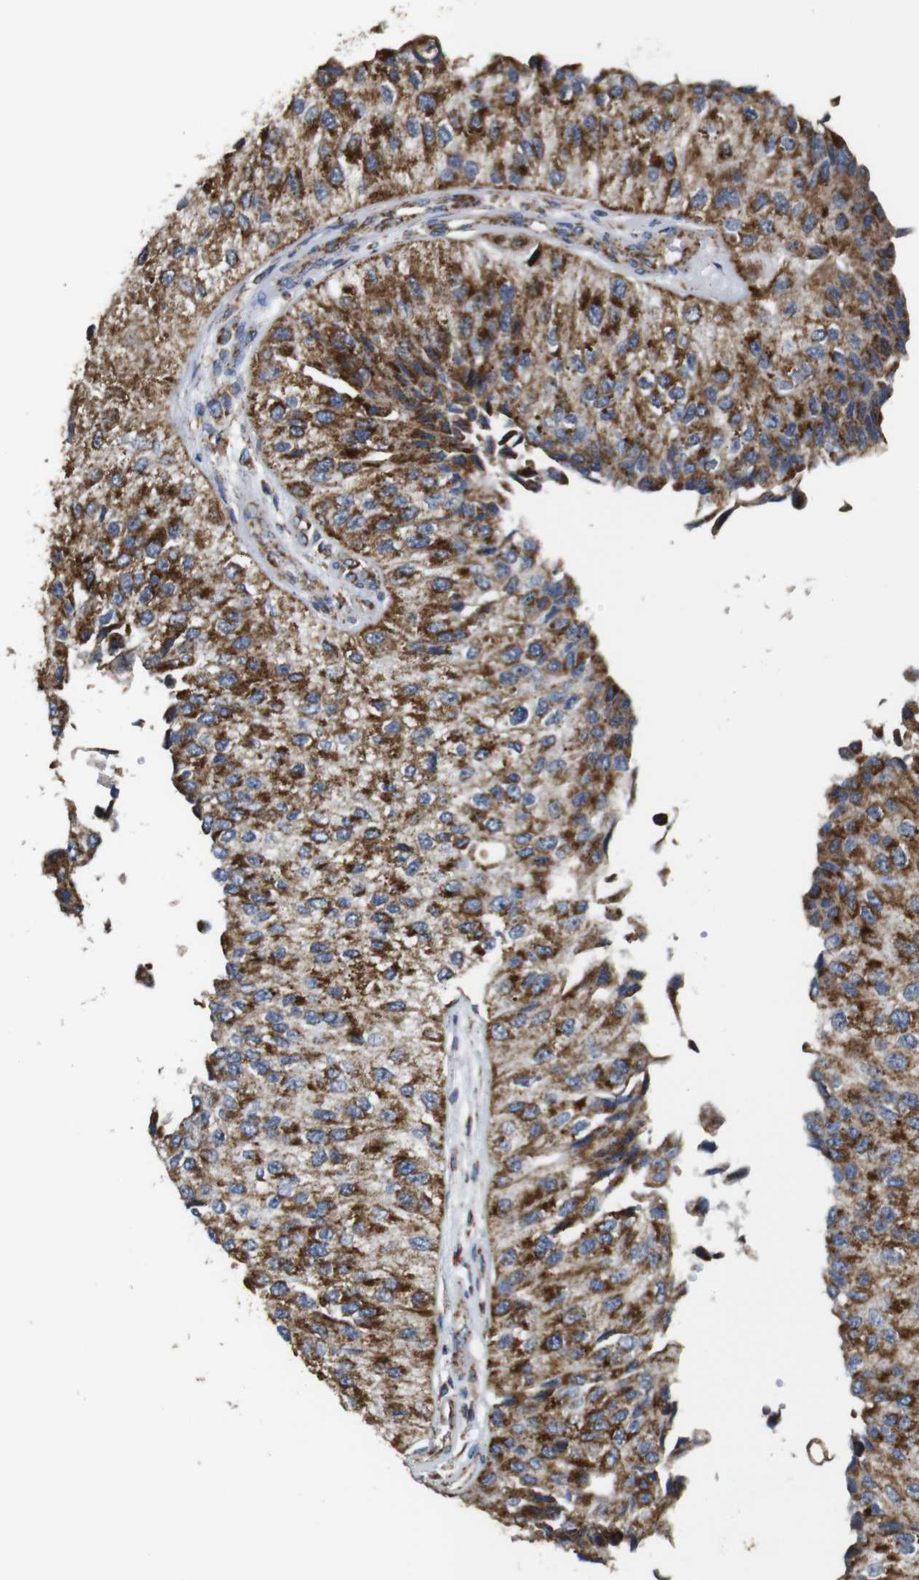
{"staining": {"intensity": "moderate", "quantity": ">75%", "location": "cytoplasmic/membranous"}, "tissue": "urothelial cancer", "cell_type": "Tumor cells", "image_type": "cancer", "snomed": [{"axis": "morphology", "description": "Urothelial carcinoma, High grade"}, {"axis": "topography", "description": "Kidney"}, {"axis": "topography", "description": "Urinary bladder"}], "caption": "Protein staining of urothelial cancer tissue demonstrates moderate cytoplasmic/membranous positivity in approximately >75% of tumor cells.", "gene": "NR3C2", "patient": {"sex": "male", "age": 77}}